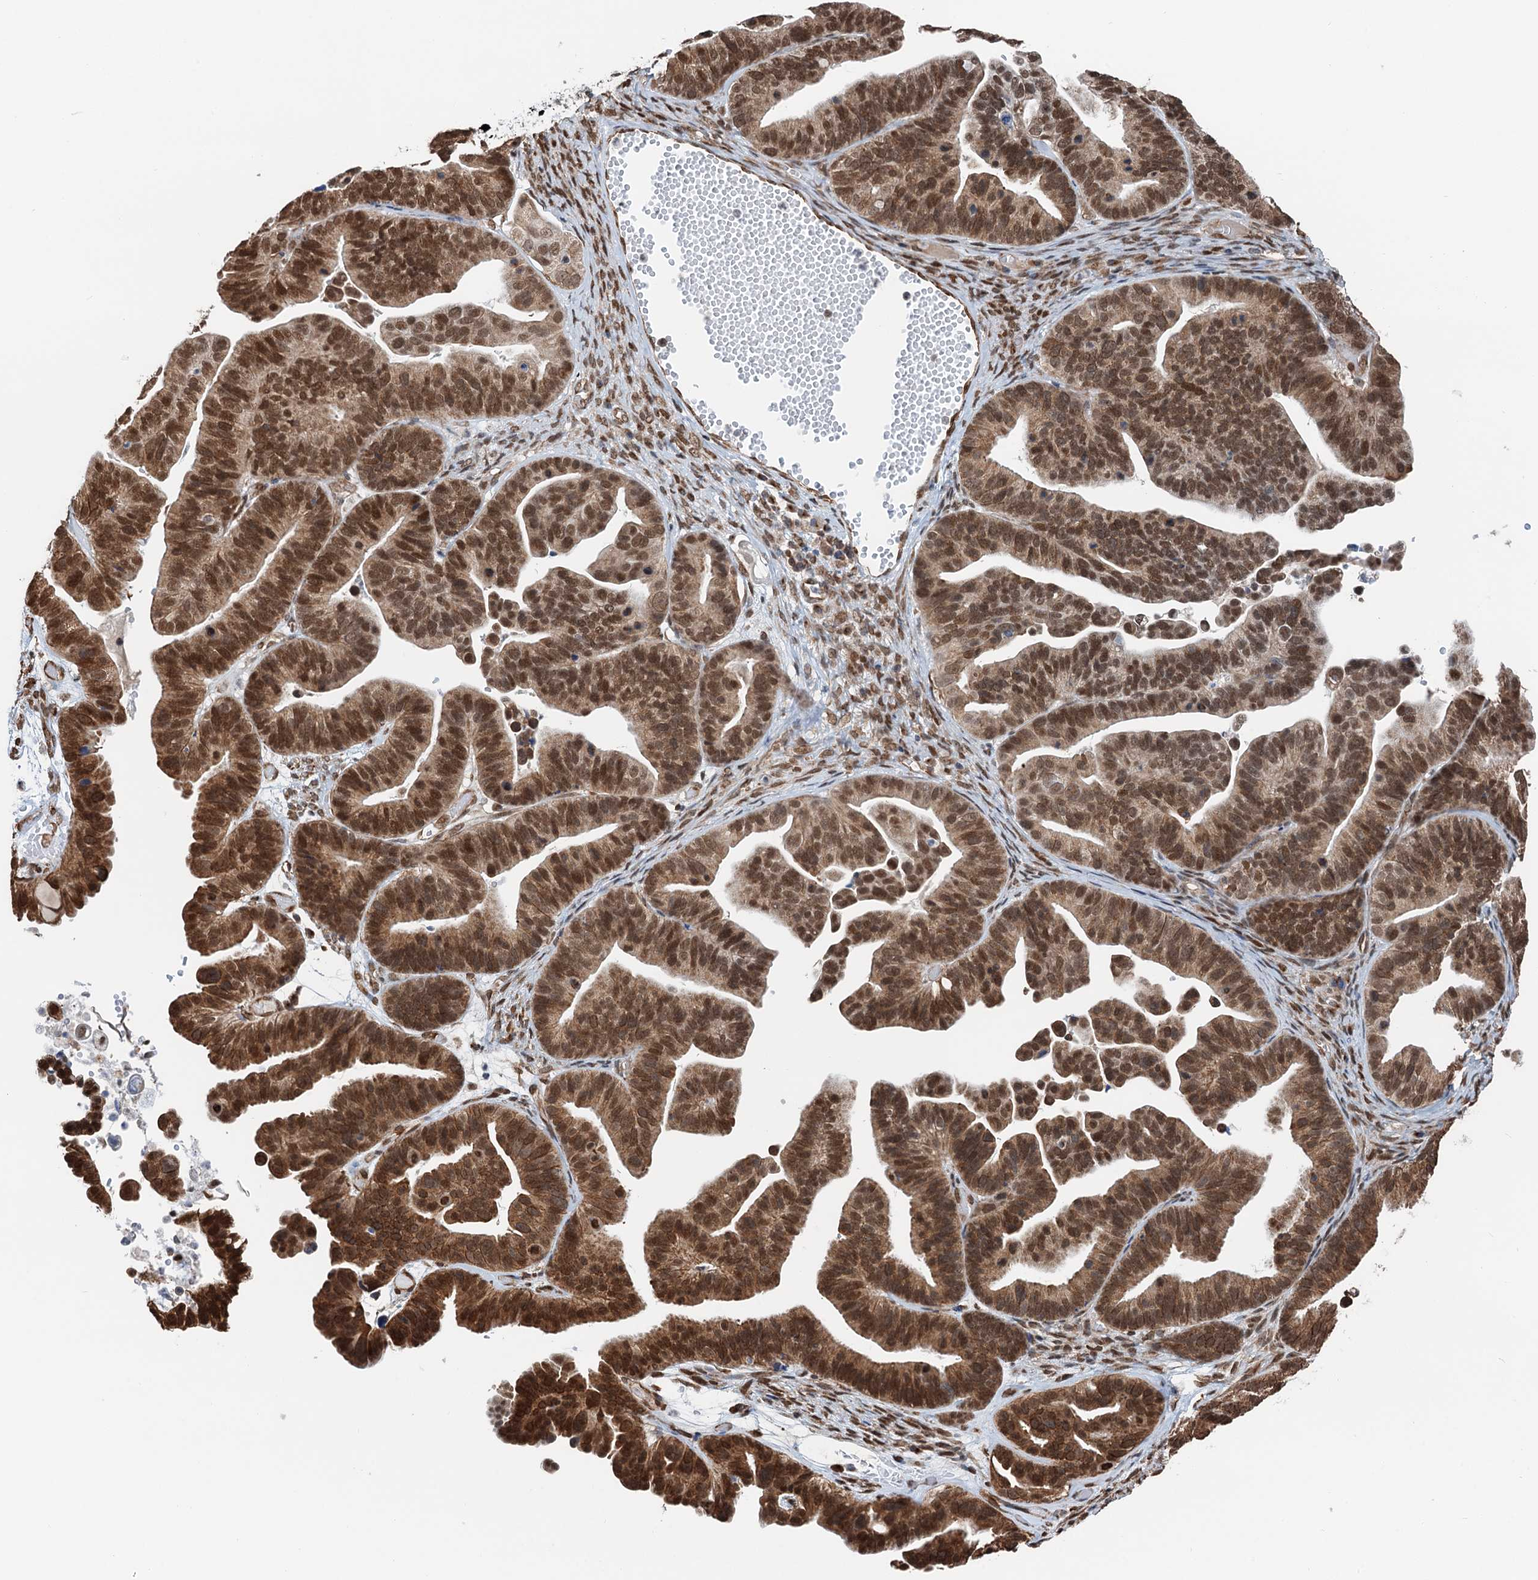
{"staining": {"intensity": "strong", "quantity": ">75%", "location": "cytoplasmic/membranous,nuclear"}, "tissue": "ovarian cancer", "cell_type": "Tumor cells", "image_type": "cancer", "snomed": [{"axis": "morphology", "description": "Cystadenocarcinoma, serous, NOS"}, {"axis": "topography", "description": "Ovary"}], "caption": "Protein staining reveals strong cytoplasmic/membranous and nuclear positivity in about >75% of tumor cells in ovarian cancer (serous cystadenocarcinoma). (DAB (3,3'-diaminobenzidine) IHC with brightfield microscopy, high magnification).", "gene": "CFDP1", "patient": {"sex": "female", "age": 56}}